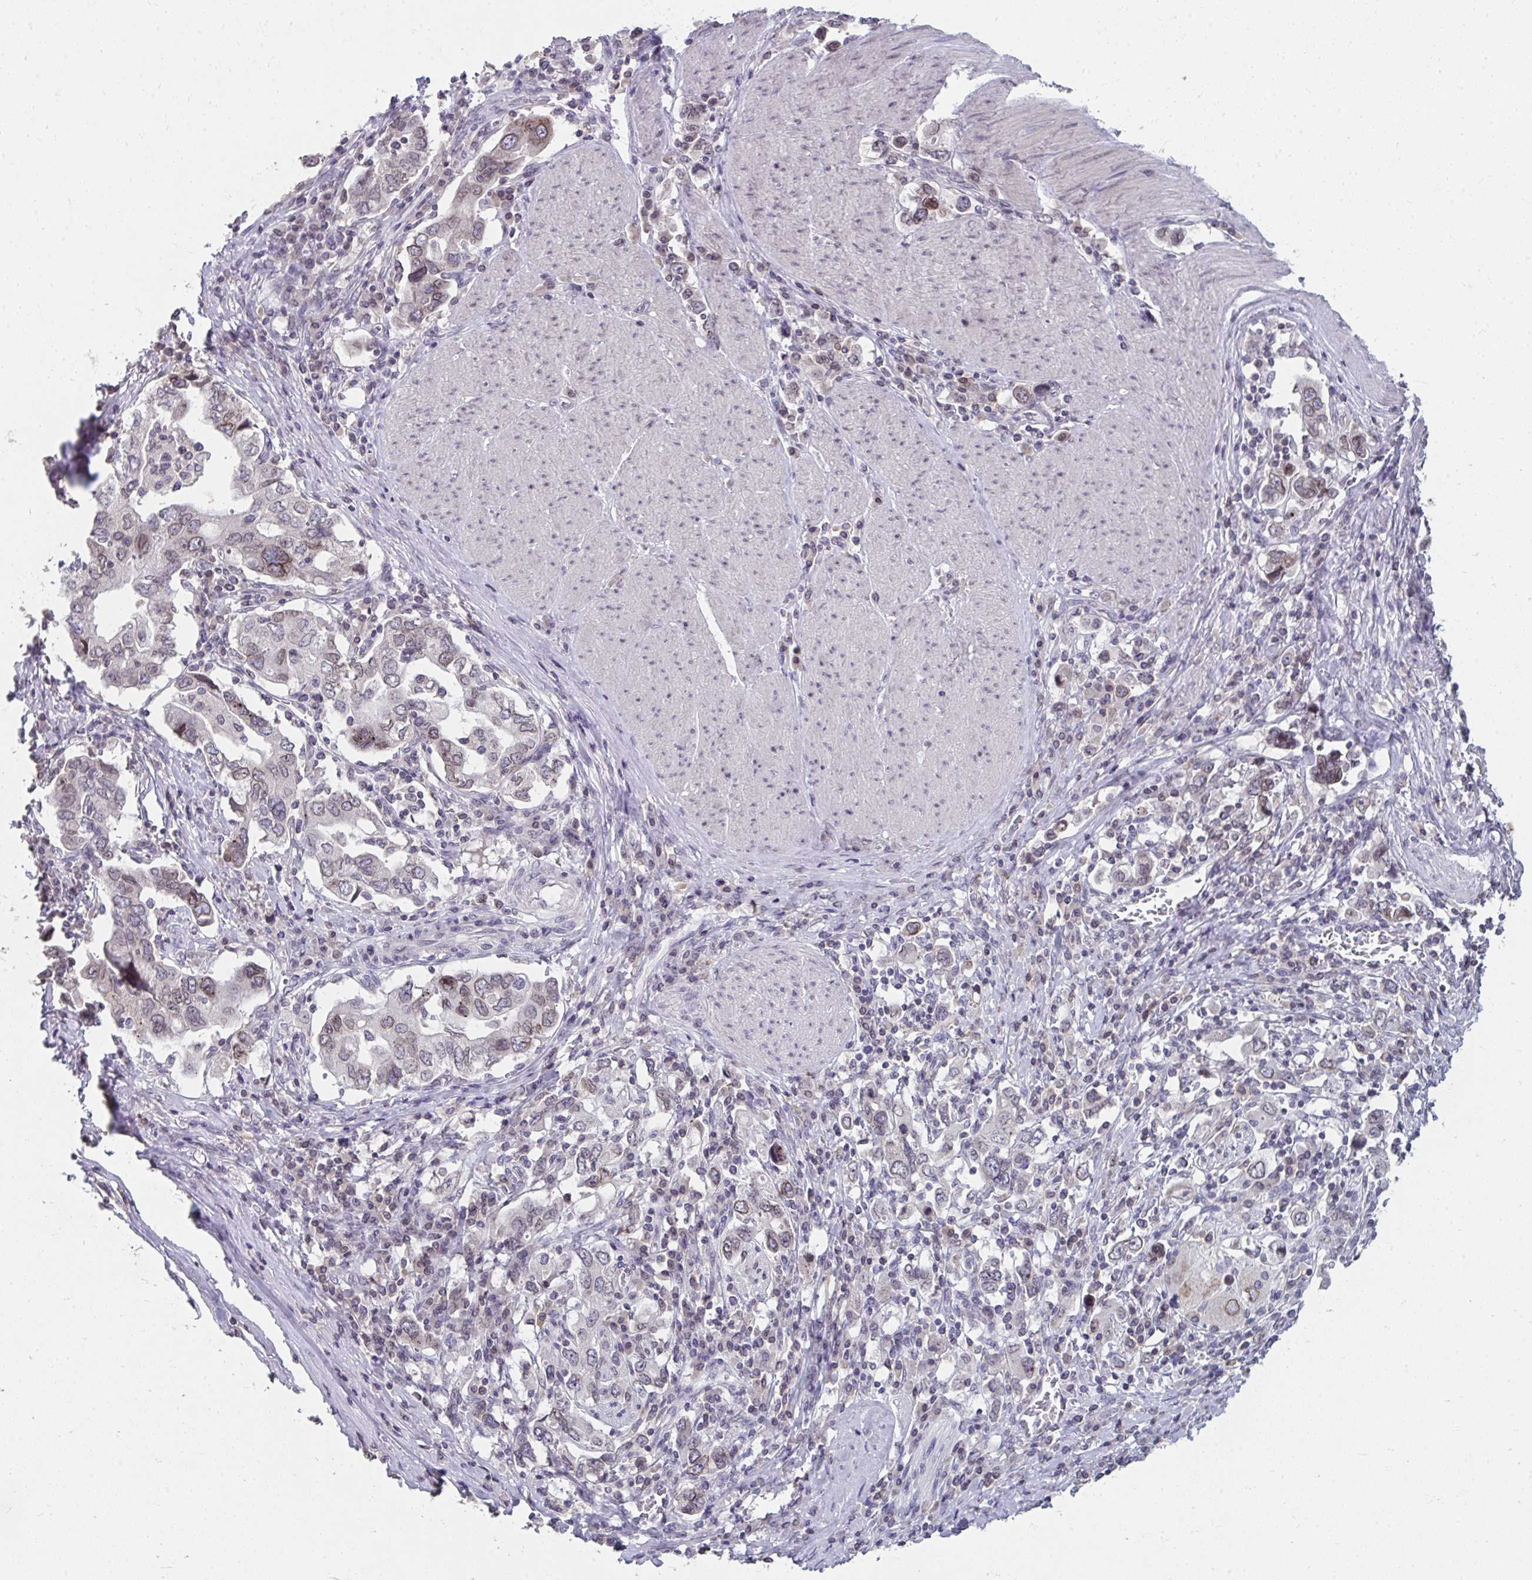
{"staining": {"intensity": "weak", "quantity": "25%-75%", "location": "nuclear"}, "tissue": "stomach cancer", "cell_type": "Tumor cells", "image_type": "cancer", "snomed": [{"axis": "morphology", "description": "Adenocarcinoma, NOS"}, {"axis": "topography", "description": "Stomach, upper"}, {"axis": "topography", "description": "Stomach"}], "caption": "This image shows immunohistochemistry staining of adenocarcinoma (stomach), with low weak nuclear expression in about 25%-75% of tumor cells.", "gene": "NUP133", "patient": {"sex": "male", "age": 62}}